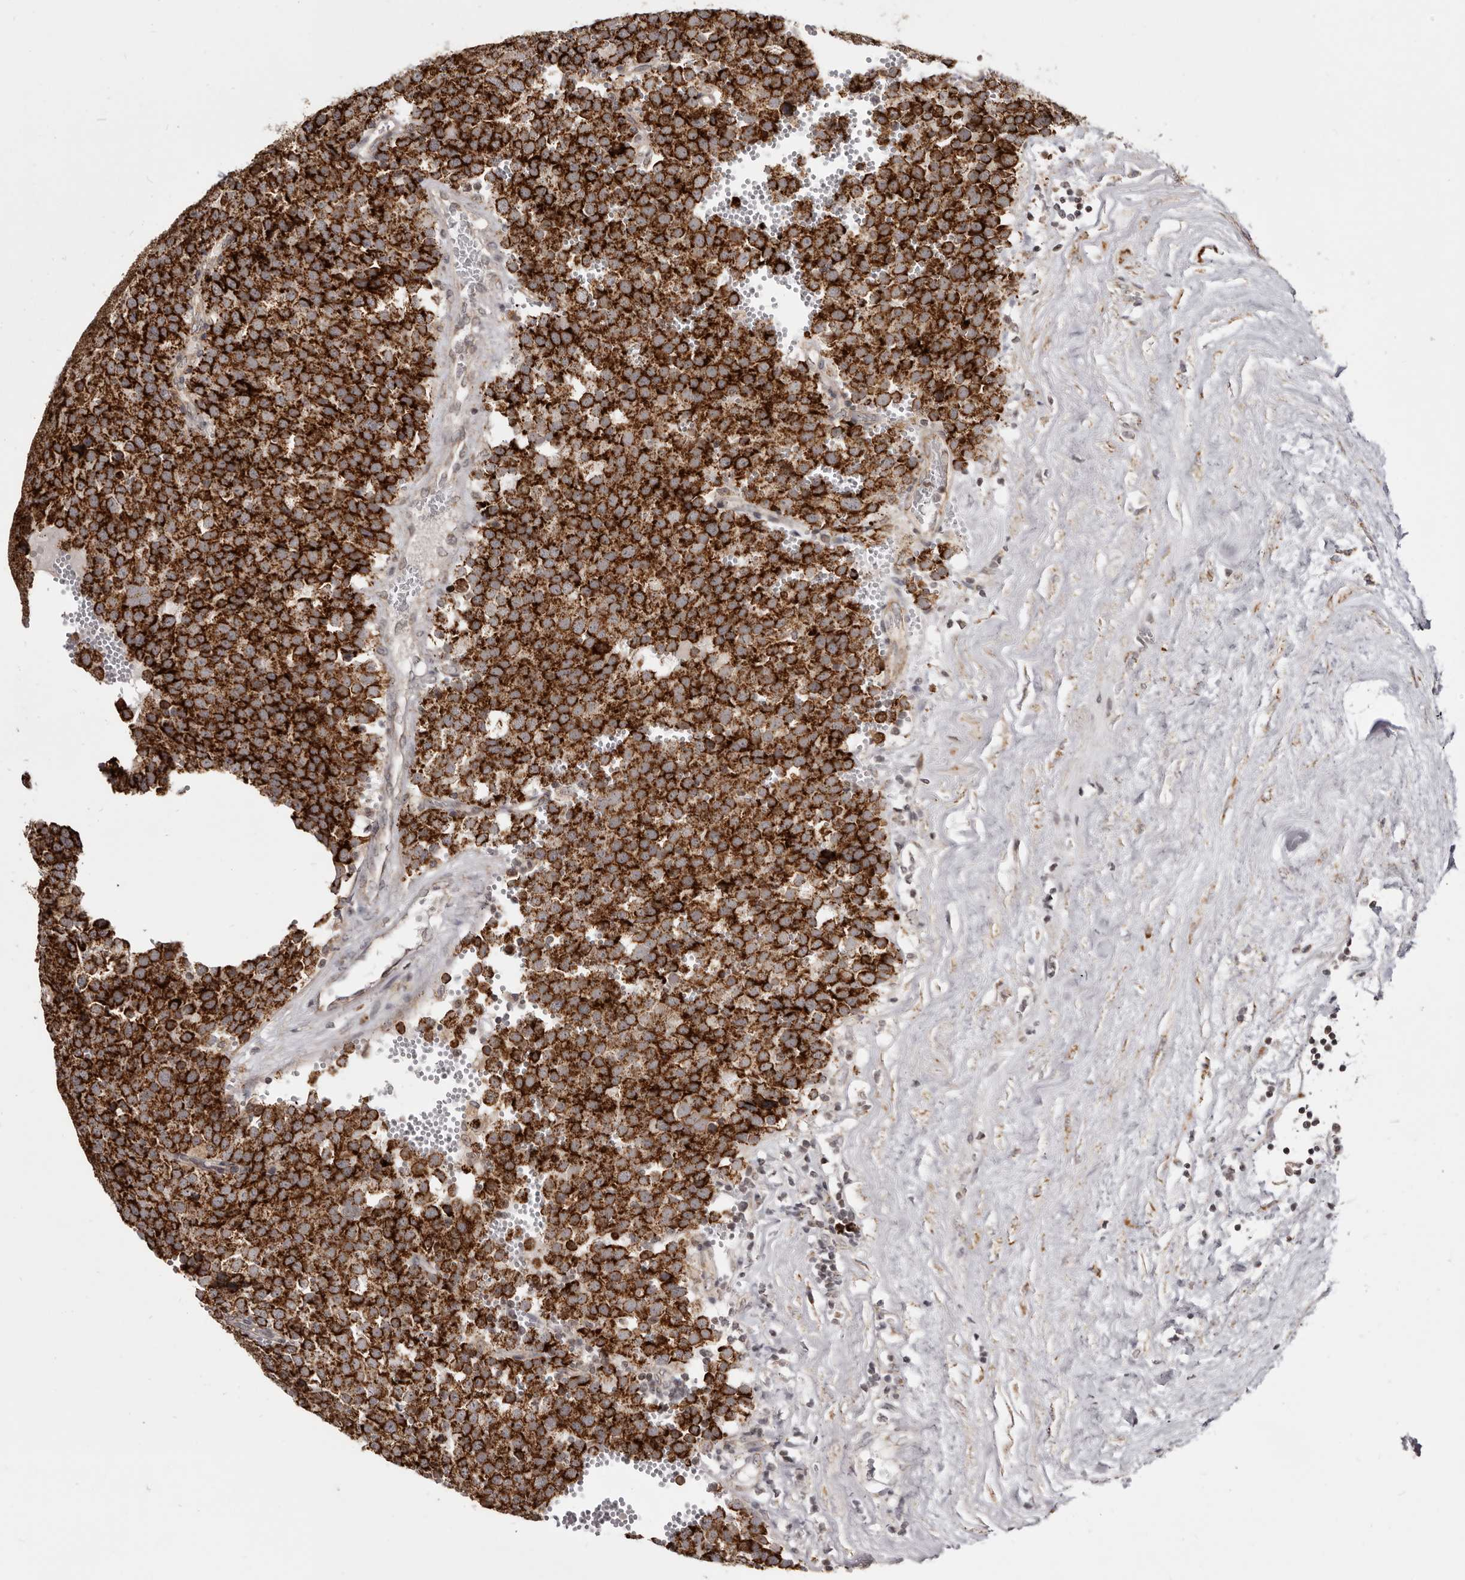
{"staining": {"intensity": "strong", "quantity": ">75%", "location": "cytoplasmic/membranous"}, "tissue": "testis cancer", "cell_type": "Tumor cells", "image_type": "cancer", "snomed": [{"axis": "morphology", "description": "Seminoma, NOS"}, {"axis": "topography", "description": "Testis"}], "caption": "Protein analysis of testis seminoma tissue shows strong cytoplasmic/membranous expression in about >75% of tumor cells.", "gene": "THUMPD1", "patient": {"sex": "male", "age": 71}}